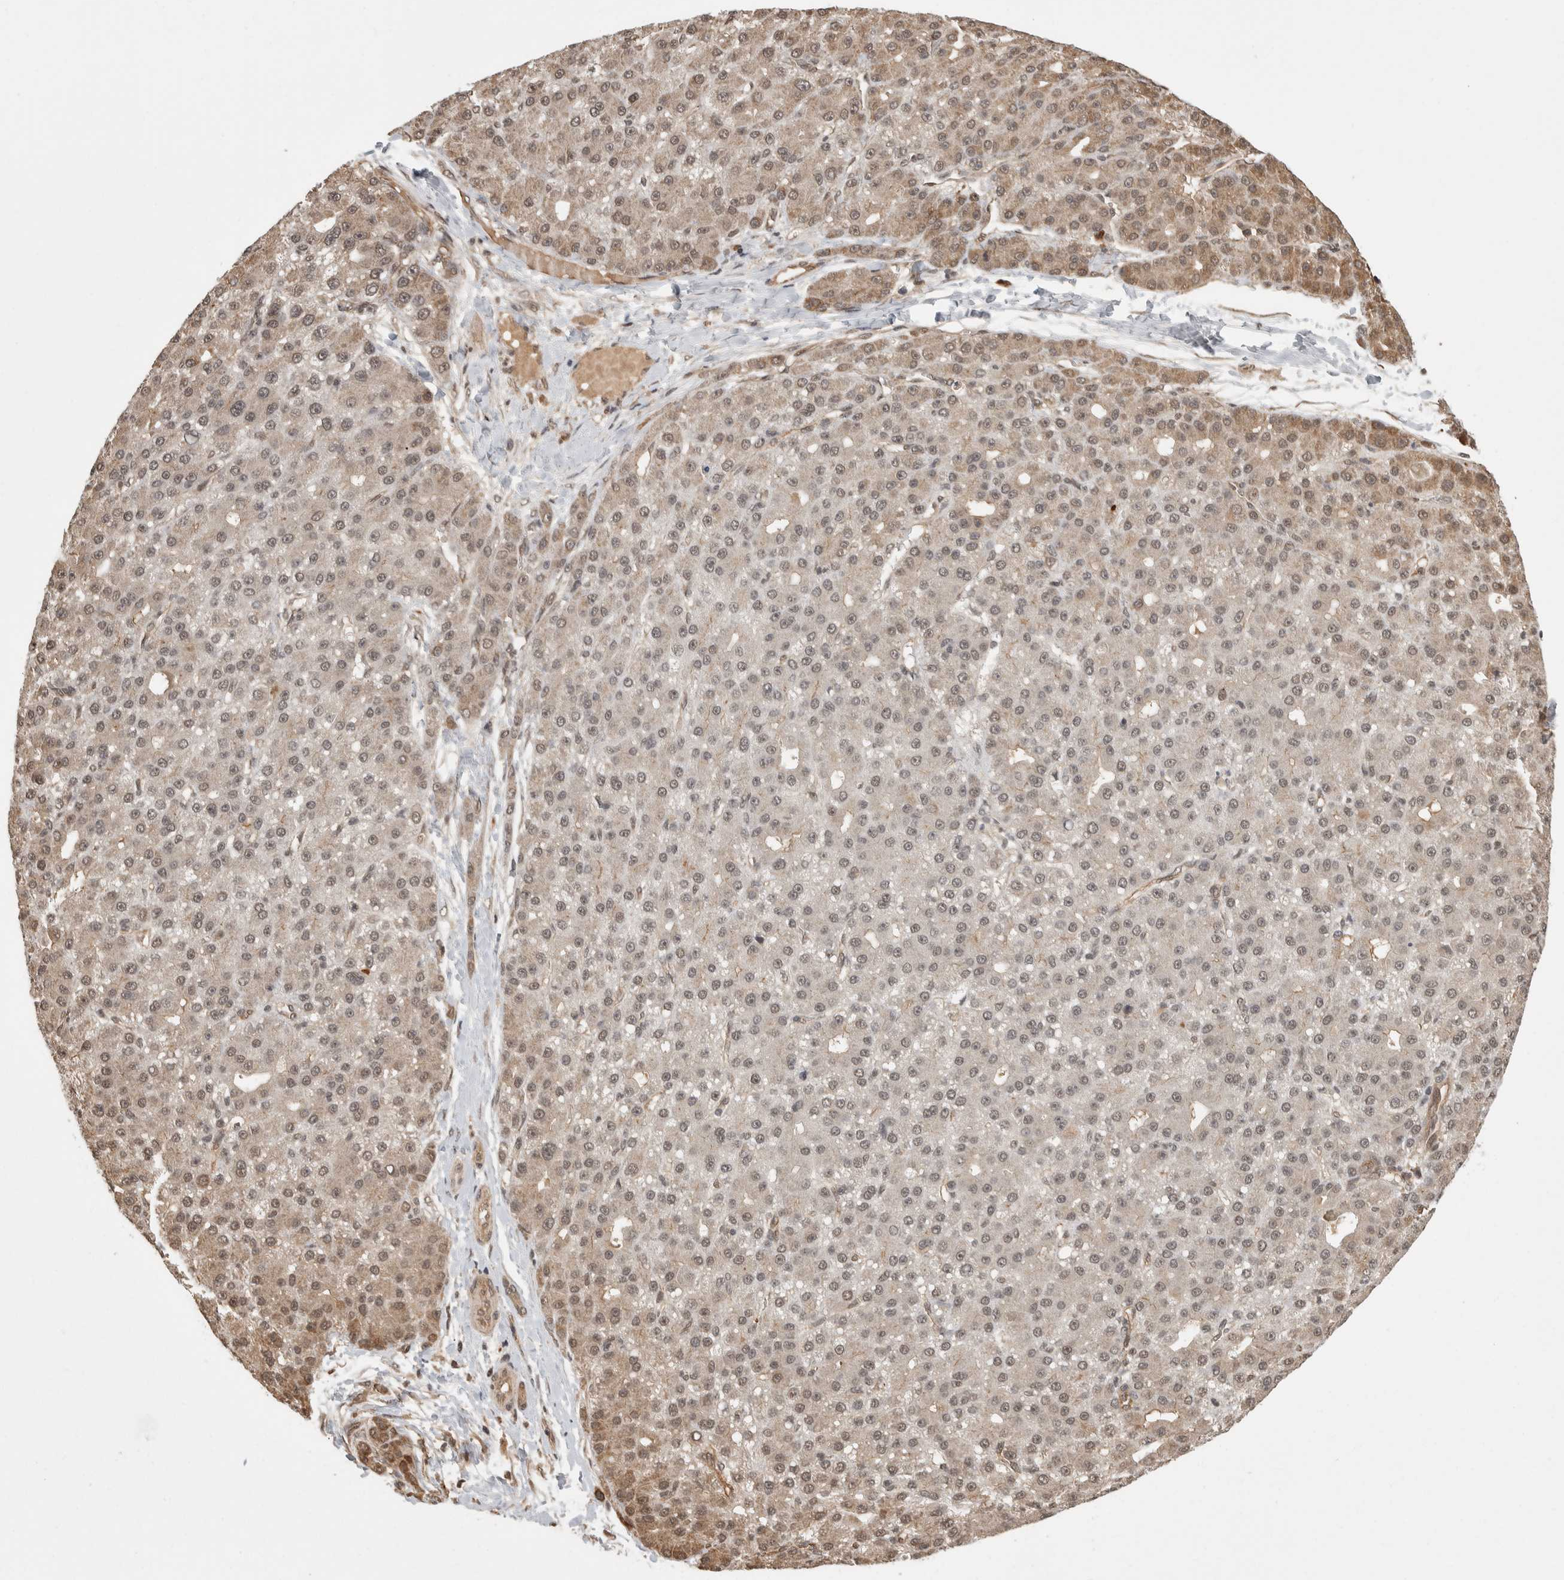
{"staining": {"intensity": "weak", "quantity": ">75%", "location": "cytoplasmic/membranous,nuclear"}, "tissue": "liver cancer", "cell_type": "Tumor cells", "image_type": "cancer", "snomed": [{"axis": "morphology", "description": "Carcinoma, Hepatocellular, NOS"}, {"axis": "topography", "description": "Liver"}], "caption": "Immunohistochemical staining of human liver hepatocellular carcinoma shows weak cytoplasmic/membranous and nuclear protein staining in approximately >75% of tumor cells.", "gene": "ZNF592", "patient": {"sex": "male", "age": 67}}